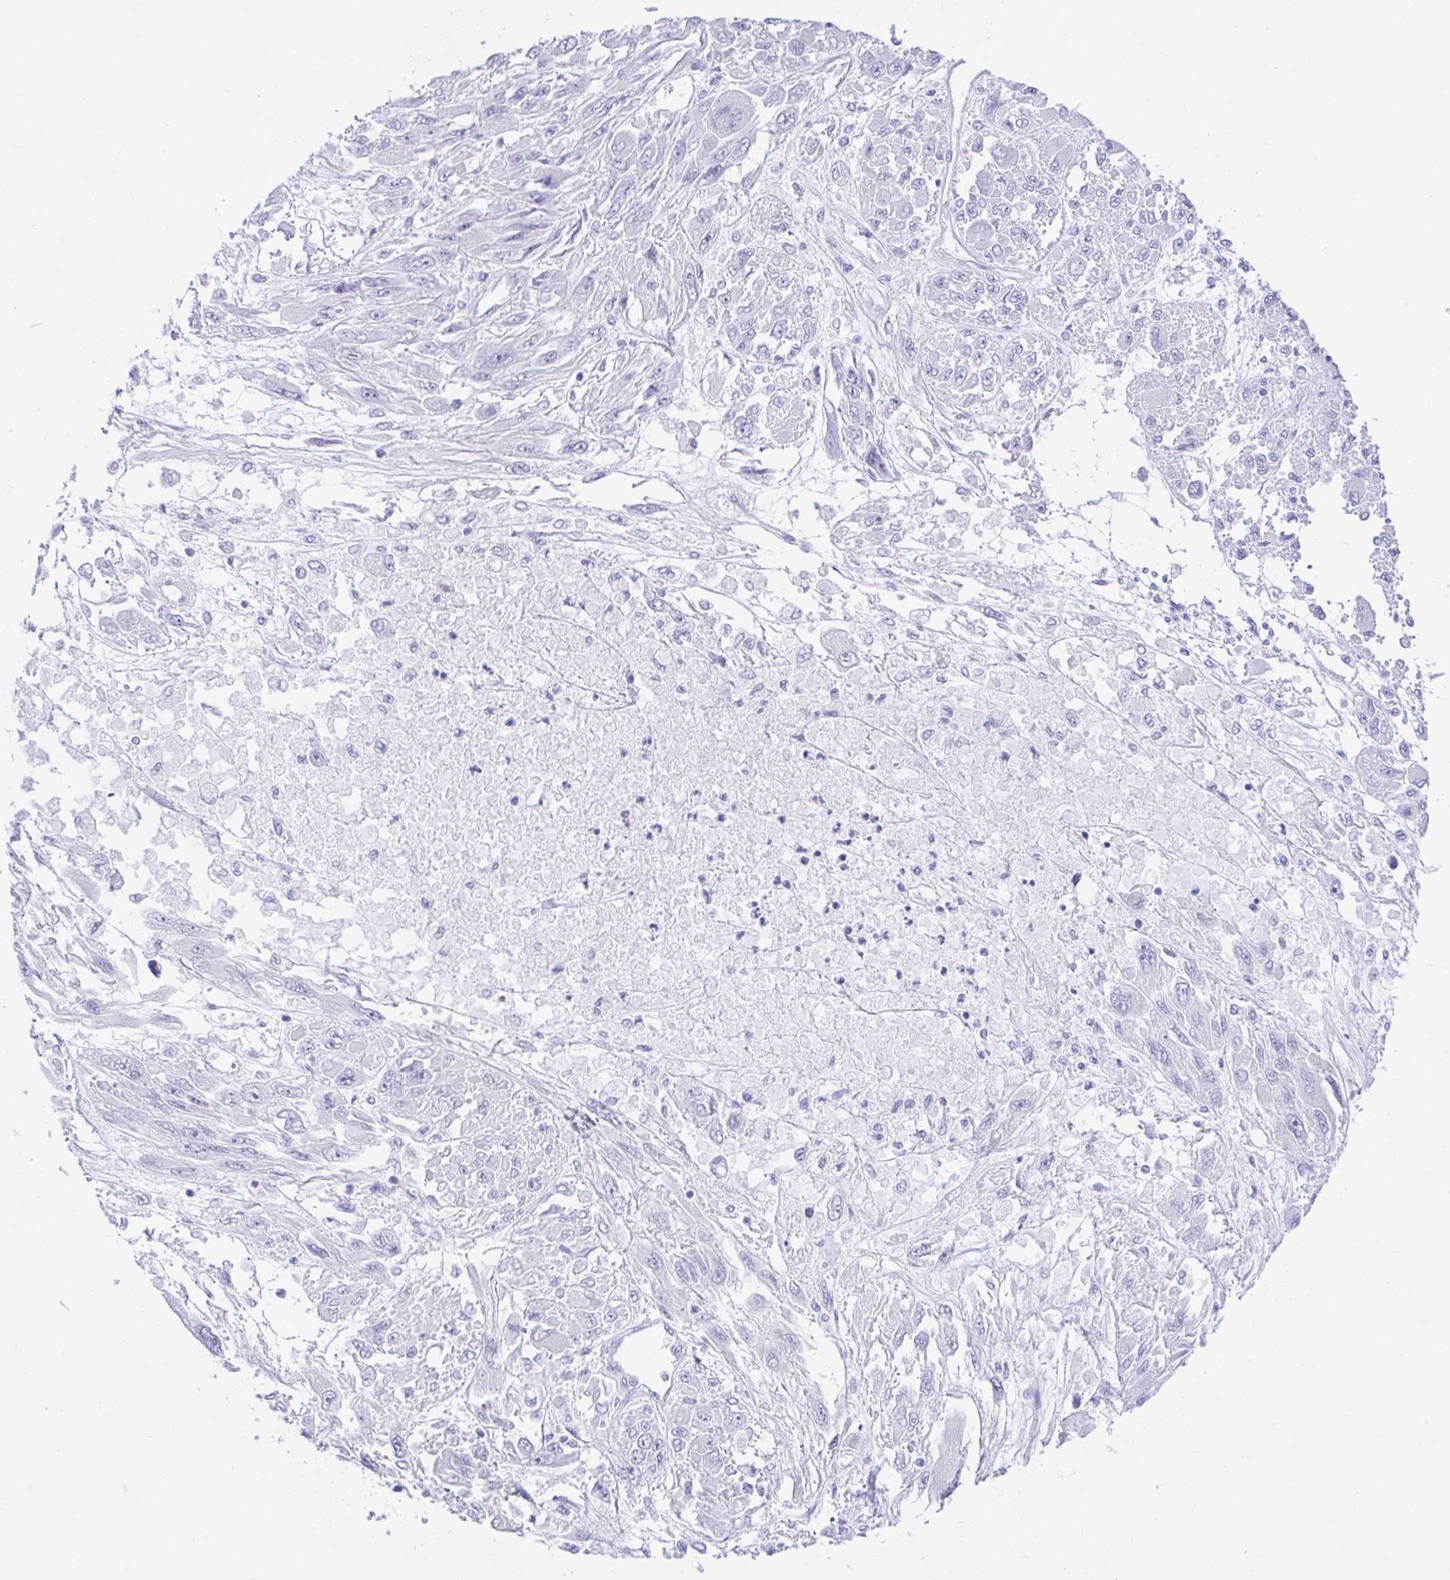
{"staining": {"intensity": "negative", "quantity": "none", "location": "none"}, "tissue": "melanoma", "cell_type": "Tumor cells", "image_type": "cancer", "snomed": [{"axis": "morphology", "description": "Malignant melanoma, NOS"}, {"axis": "topography", "description": "Skin"}], "caption": "Tumor cells show no significant protein positivity in melanoma.", "gene": "SEL1L2", "patient": {"sex": "female", "age": 91}}